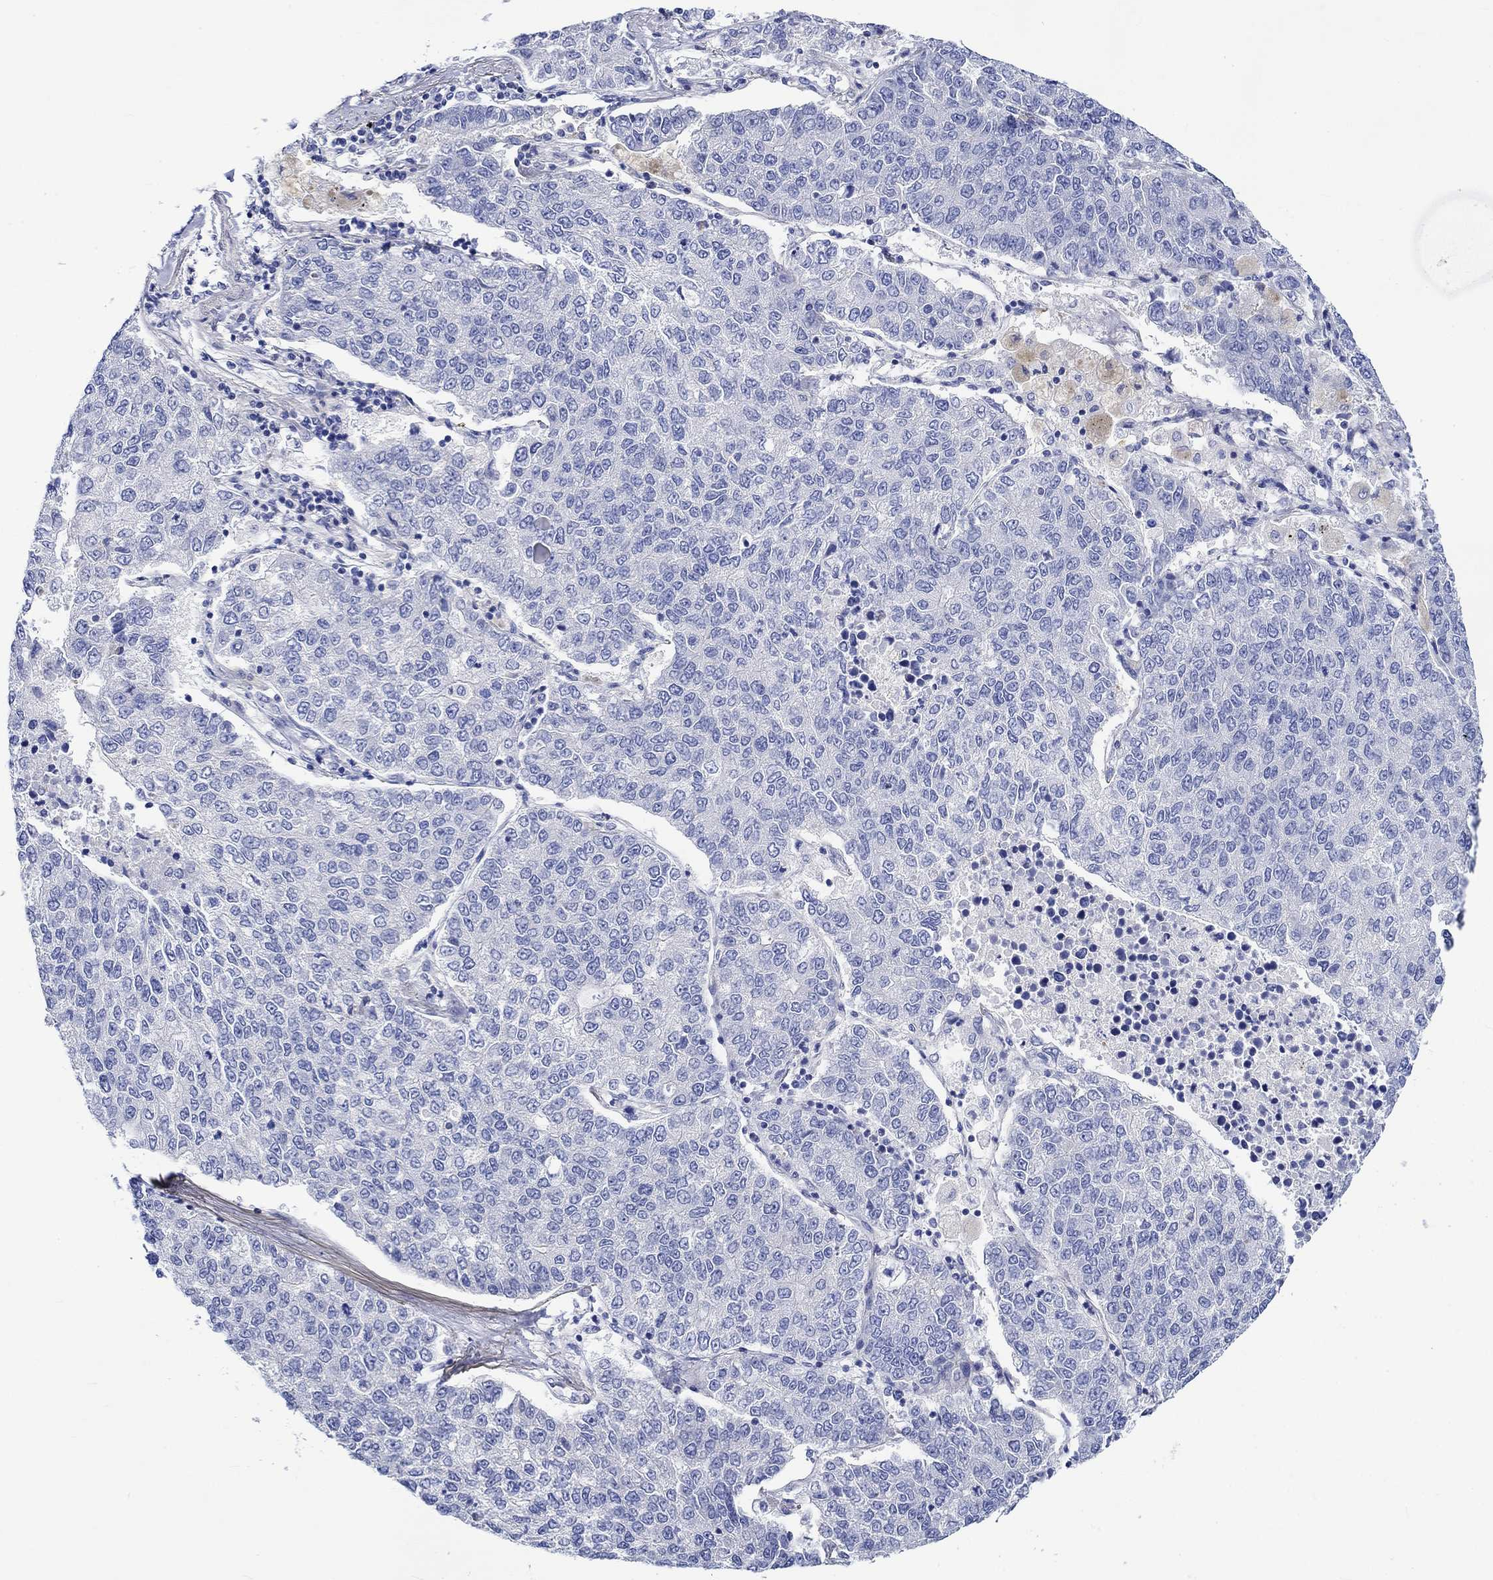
{"staining": {"intensity": "negative", "quantity": "none", "location": "none"}, "tissue": "lung cancer", "cell_type": "Tumor cells", "image_type": "cancer", "snomed": [{"axis": "morphology", "description": "Adenocarcinoma, NOS"}, {"axis": "topography", "description": "Lung"}], "caption": "An IHC micrograph of adenocarcinoma (lung) is shown. There is no staining in tumor cells of adenocarcinoma (lung).", "gene": "NRIP3", "patient": {"sex": "male", "age": 49}}